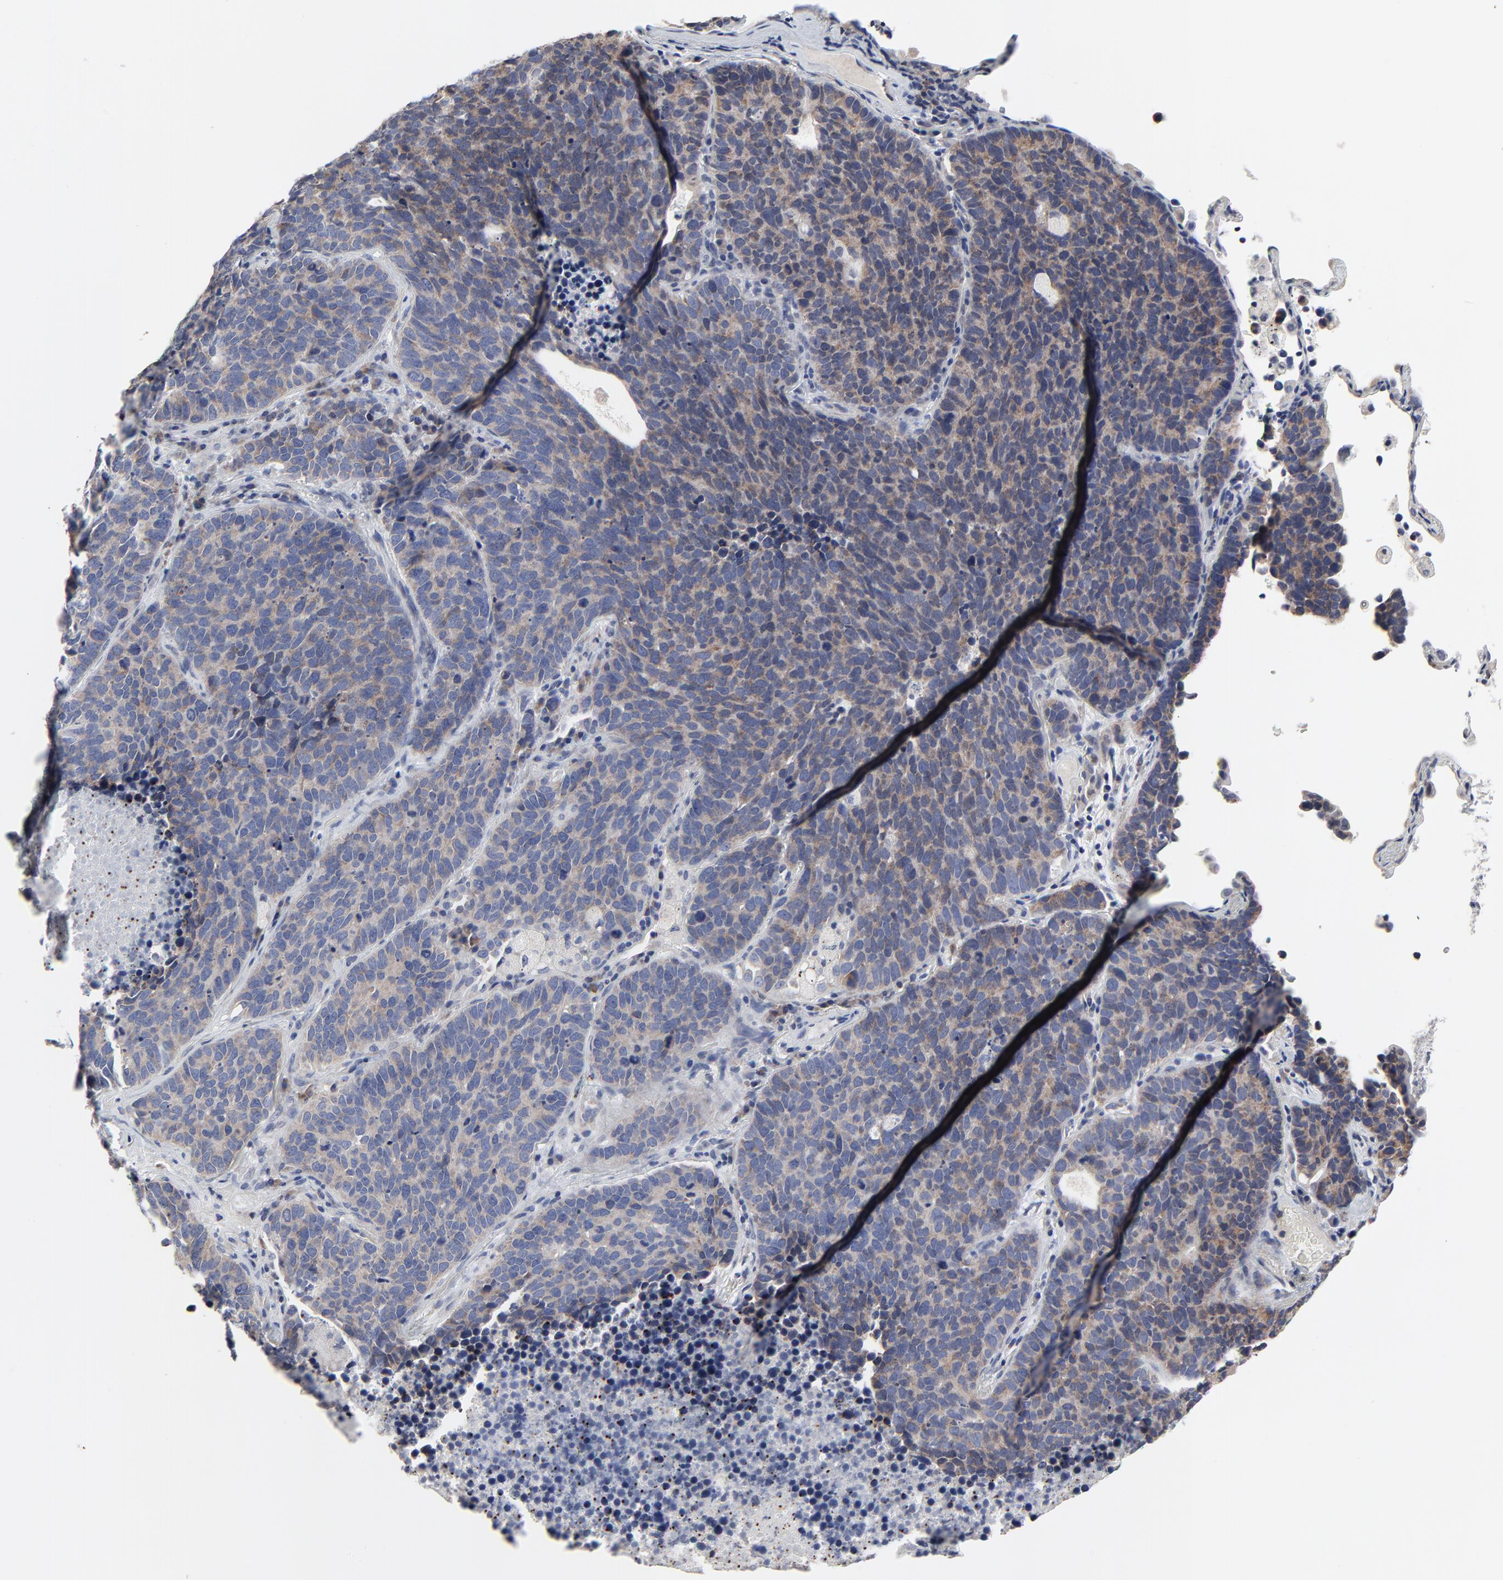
{"staining": {"intensity": "weak", "quantity": ">75%", "location": "cytoplasmic/membranous"}, "tissue": "lung cancer", "cell_type": "Tumor cells", "image_type": "cancer", "snomed": [{"axis": "morphology", "description": "Neoplasm, malignant, NOS"}, {"axis": "topography", "description": "Lung"}], "caption": "The photomicrograph reveals a brown stain indicating the presence of a protein in the cytoplasmic/membranous of tumor cells in lung neoplasm (malignant).", "gene": "NLGN3", "patient": {"sex": "female", "age": 75}}